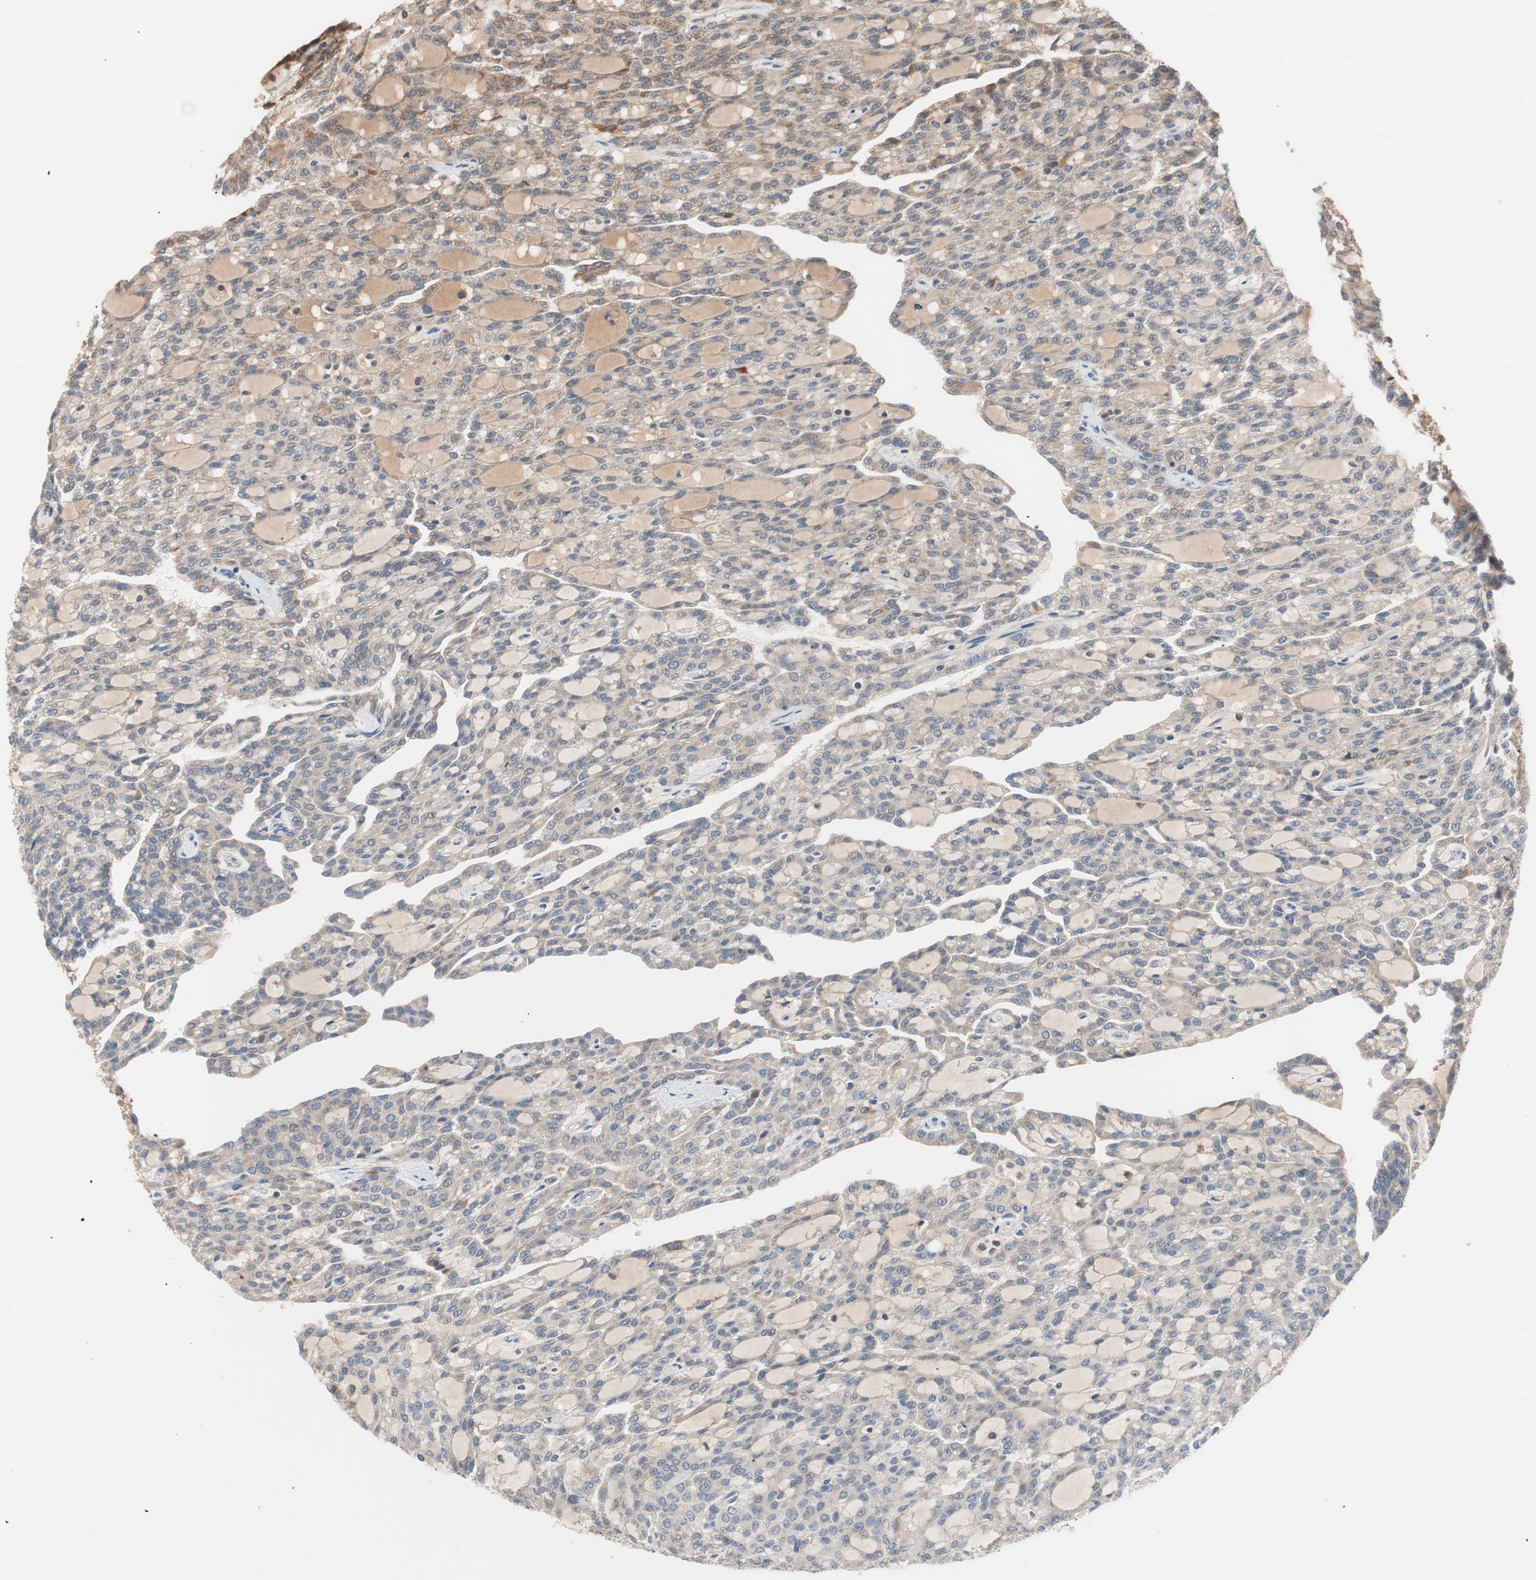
{"staining": {"intensity": "moderate", "quantity": ">75%", "location": "cytoplasmic/membranous"}, "tissue": "renal cancer", "cell_type": "Tumor cells", "image_type": "cancer", "snomed": [{"axis": "morphology", "description": "Adenocarcinoma, NOS"}, {"axis": "topography", "description": "Kidney"}], "caption": "This micrograph demonstrates IHC staining of human renal cancer (adenocarcinoma), with medium moderate cytoplasmic/membranous staining in approximately >75% of tumor cells.", "gene": "HMBS", "patient": {"sex": "male", "age": 63}}